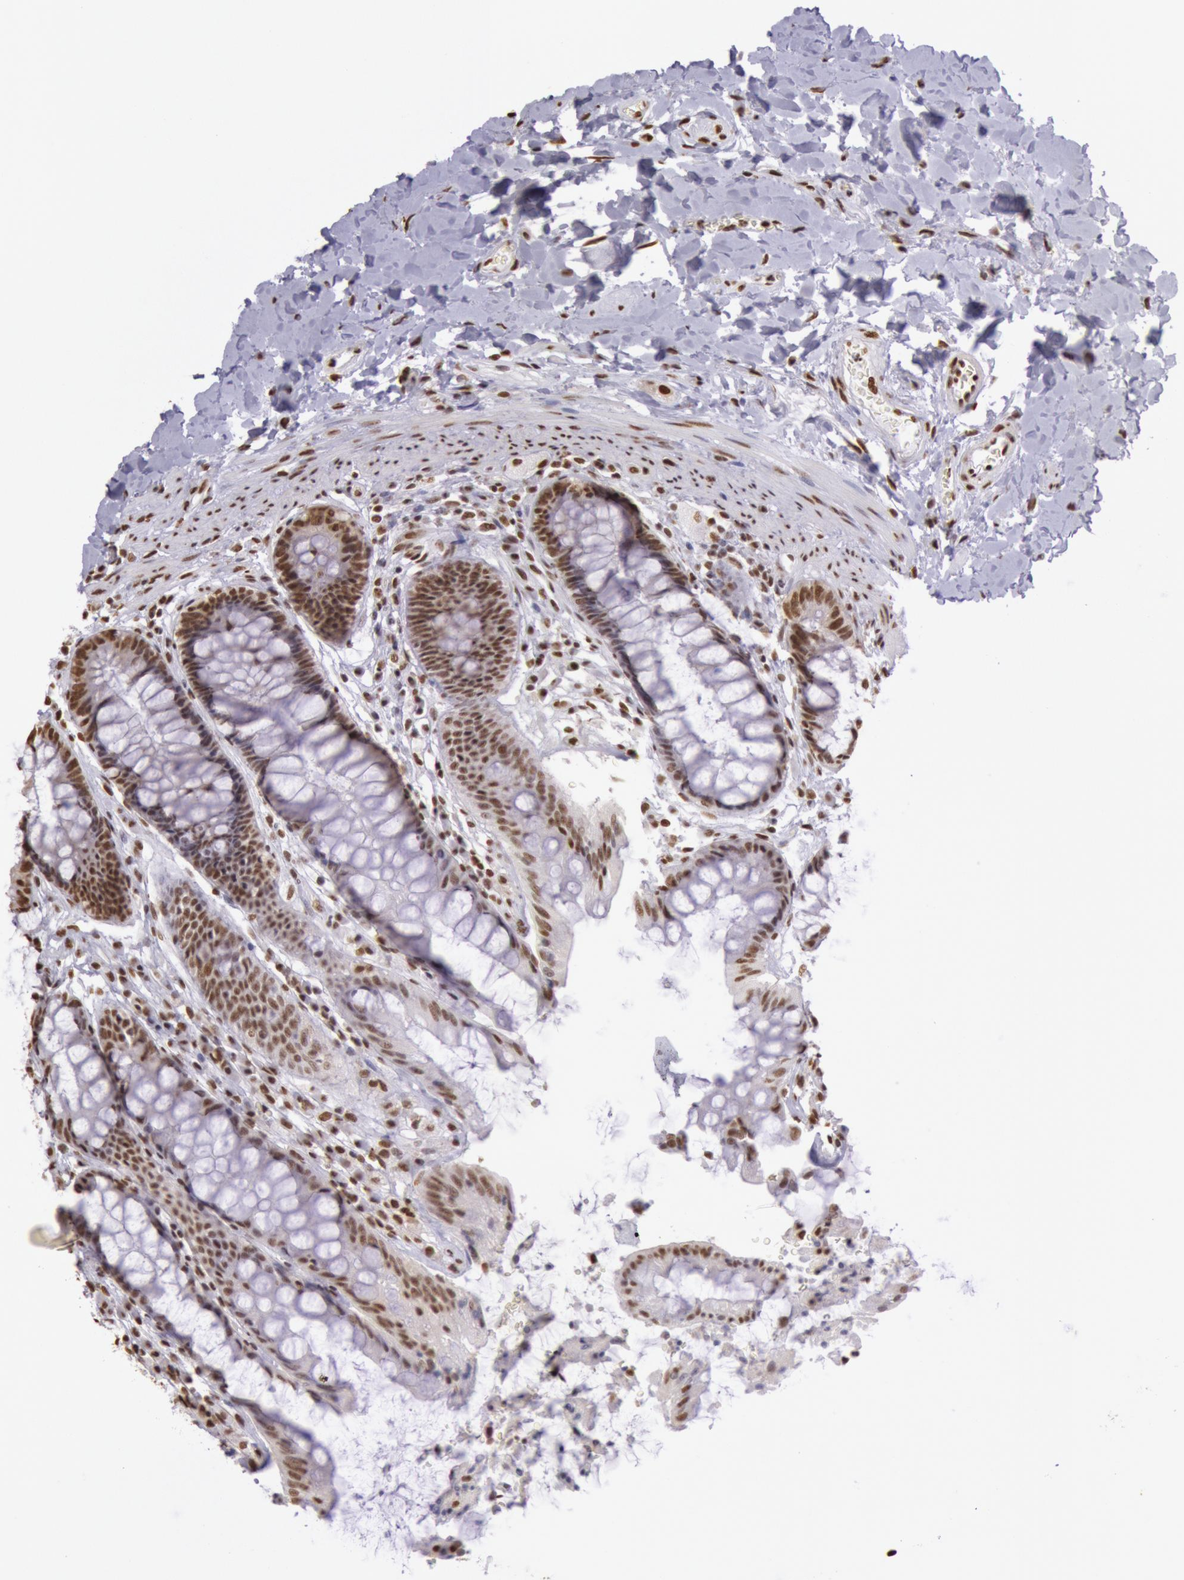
{"staining": {"intensity": "strong", "quantity": ">75%", "location": "nuclear"}, "tissue": "rectum", "cell_type": "Glandular cells", "image_type": "normal", "snomed": [{"axis": "morphology", "description": "Normal tissue, NOS"}, {"axis": "topography", "description": "Rectum"}], "caption": "The image exhibits staining of benign rectum, revealing strong nuclear protein positivity (brown color) within glandular cells. (brown staining indicates protein expression, while blue staining denotes nuclei).", "gene": "HNRNPH1", "patient": {"sex": "female", "age": 46}}